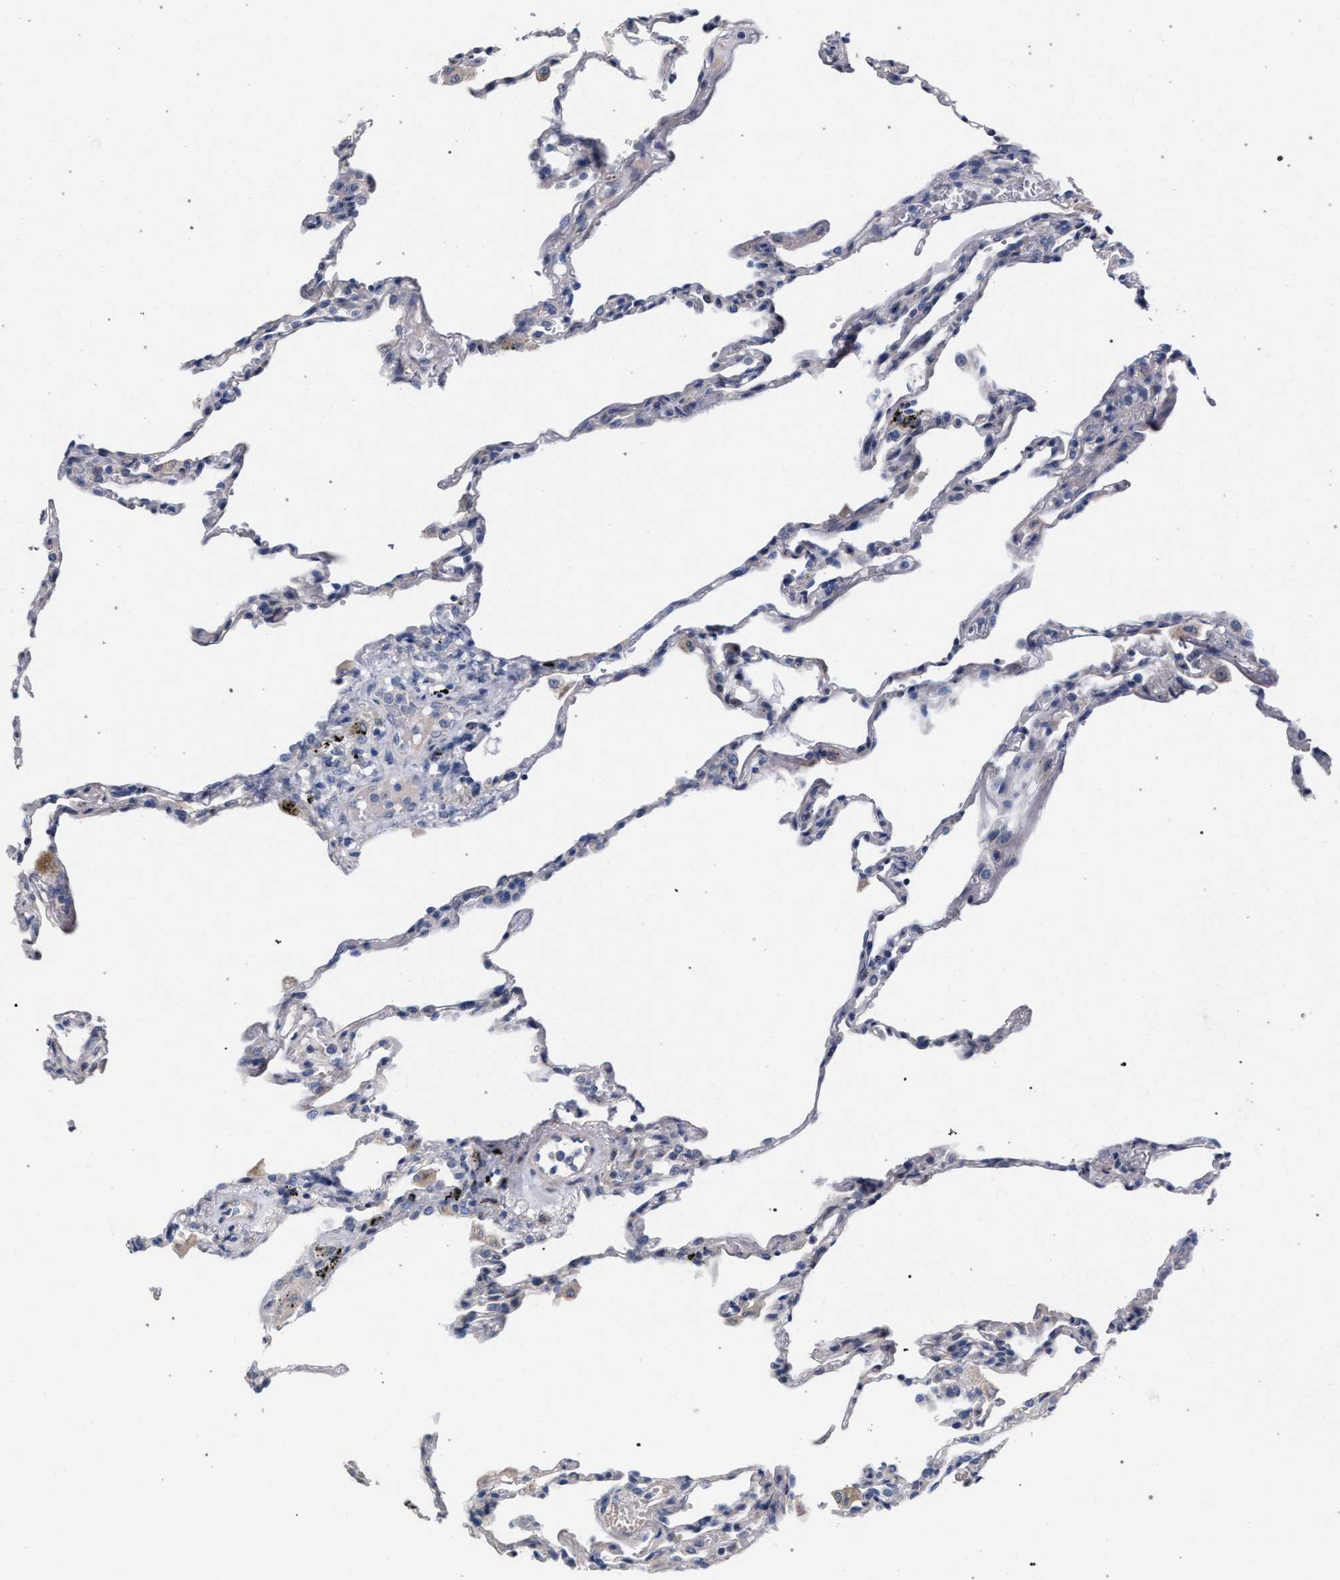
{"staining": {"intensity": "negative", "quantity": "none", "location": "none"}, "tissue": "lung", "cell_type": "Alveolar cells", "image_type": "normal", "snomed": [{"axis": "morphology", "description": "Normal tissue, NOS"}, {"axis": "topography", "description": "Lung"}], "caption": "There is no significant positivity in alveolar cells of lung.", "gene": "RNF135", "patient": {"sex": "male", "age": 59}}